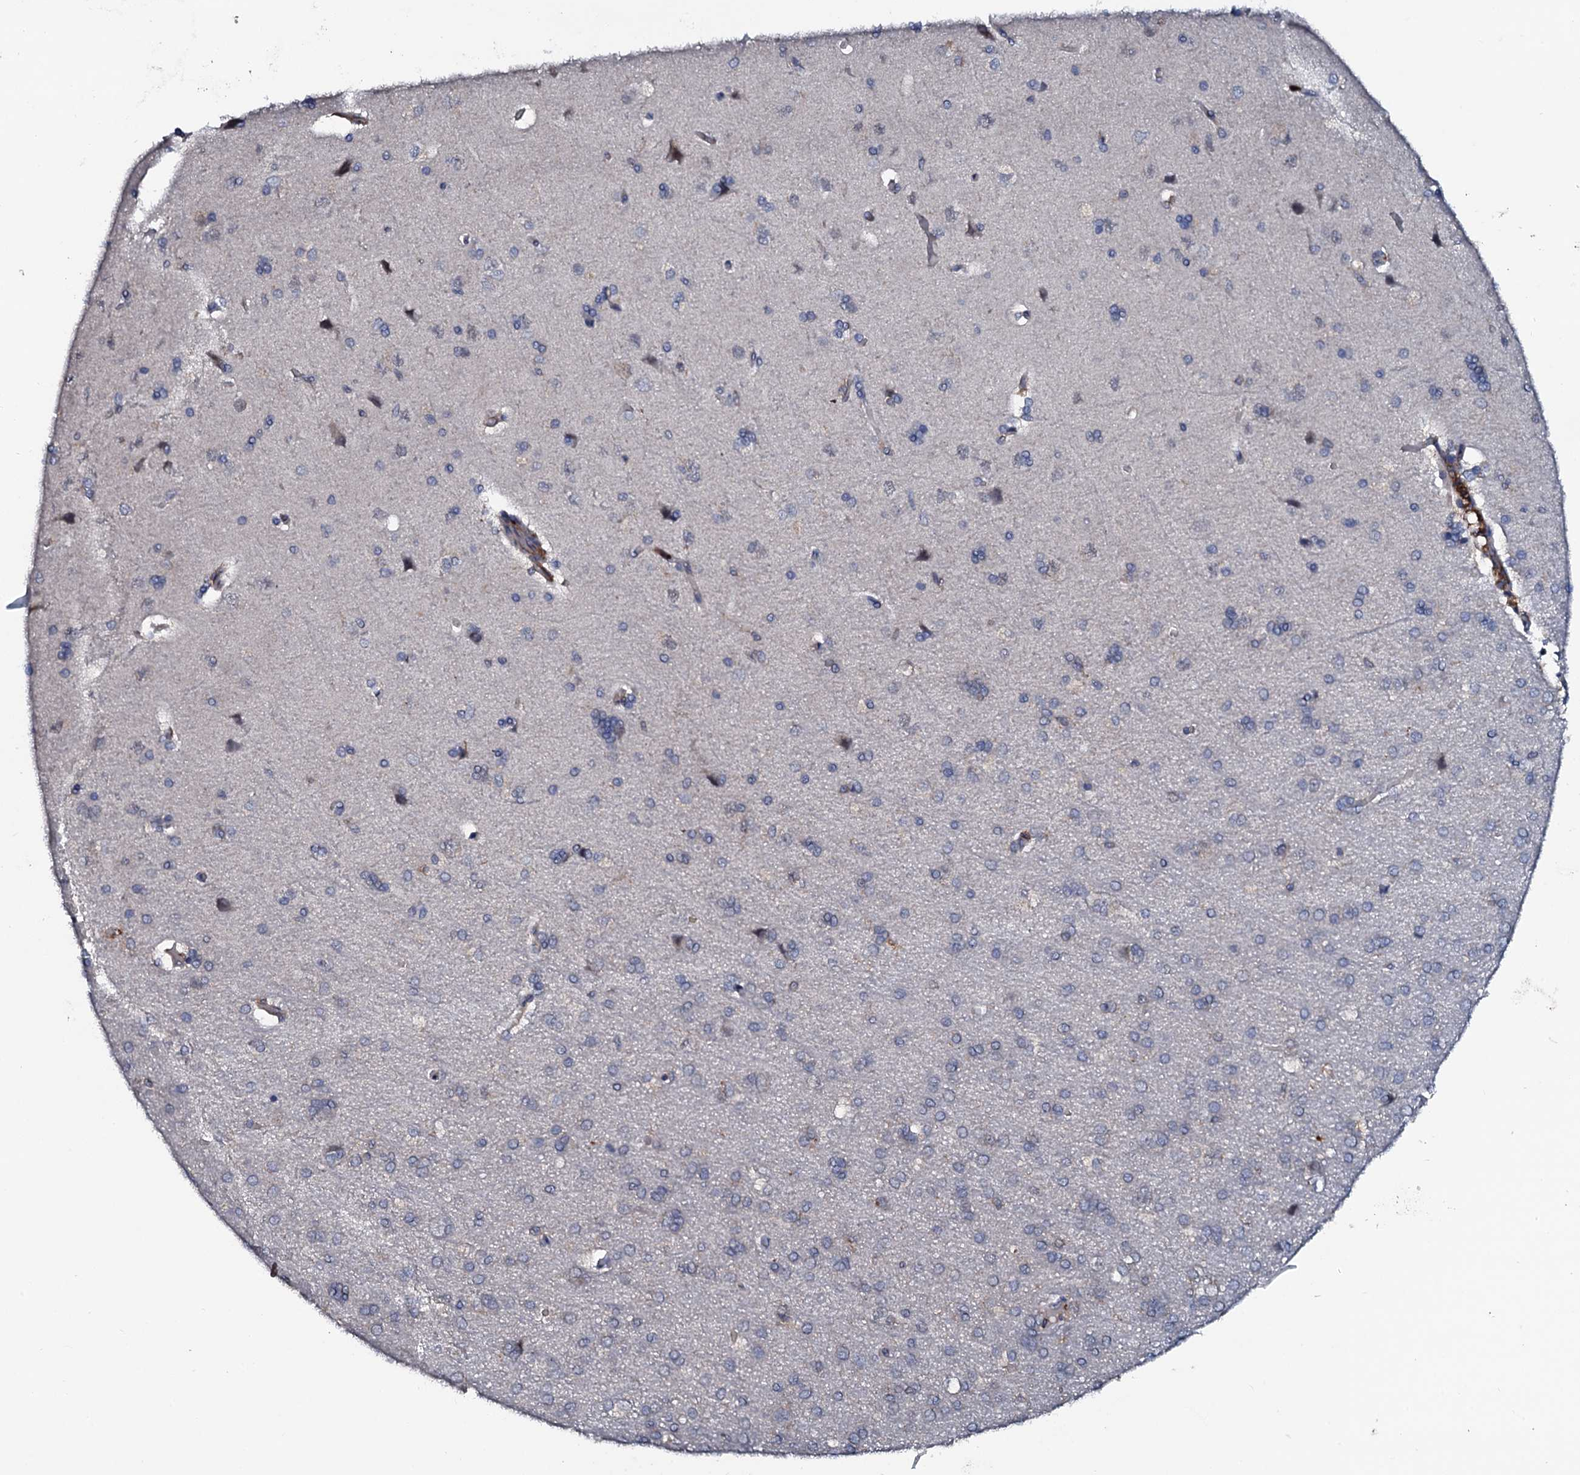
{"staining": {"intensity": "negative", "quantity": "none", "location": "none"}, "tissue": "cerebral cortex", "cell_type": "Endothelial cells", "image_type": "normal", "snomed": [{"axis": "morphology", "description": "Normal tissue, NOS"}, {"axis": "topography", "description": "Cerebral cortex"}], "caption": "High power microscopy photomicrograph of an IHC photomicrograph of normal cerebral cortex, revealing no significant staining in endothelial cells. (DAB (3,3'-diaminobenzidine) immunohistochemistry with hematoxylin counter stain).", "gene": "VAMP8", "patient": {"sex": "male", "age": 62}}